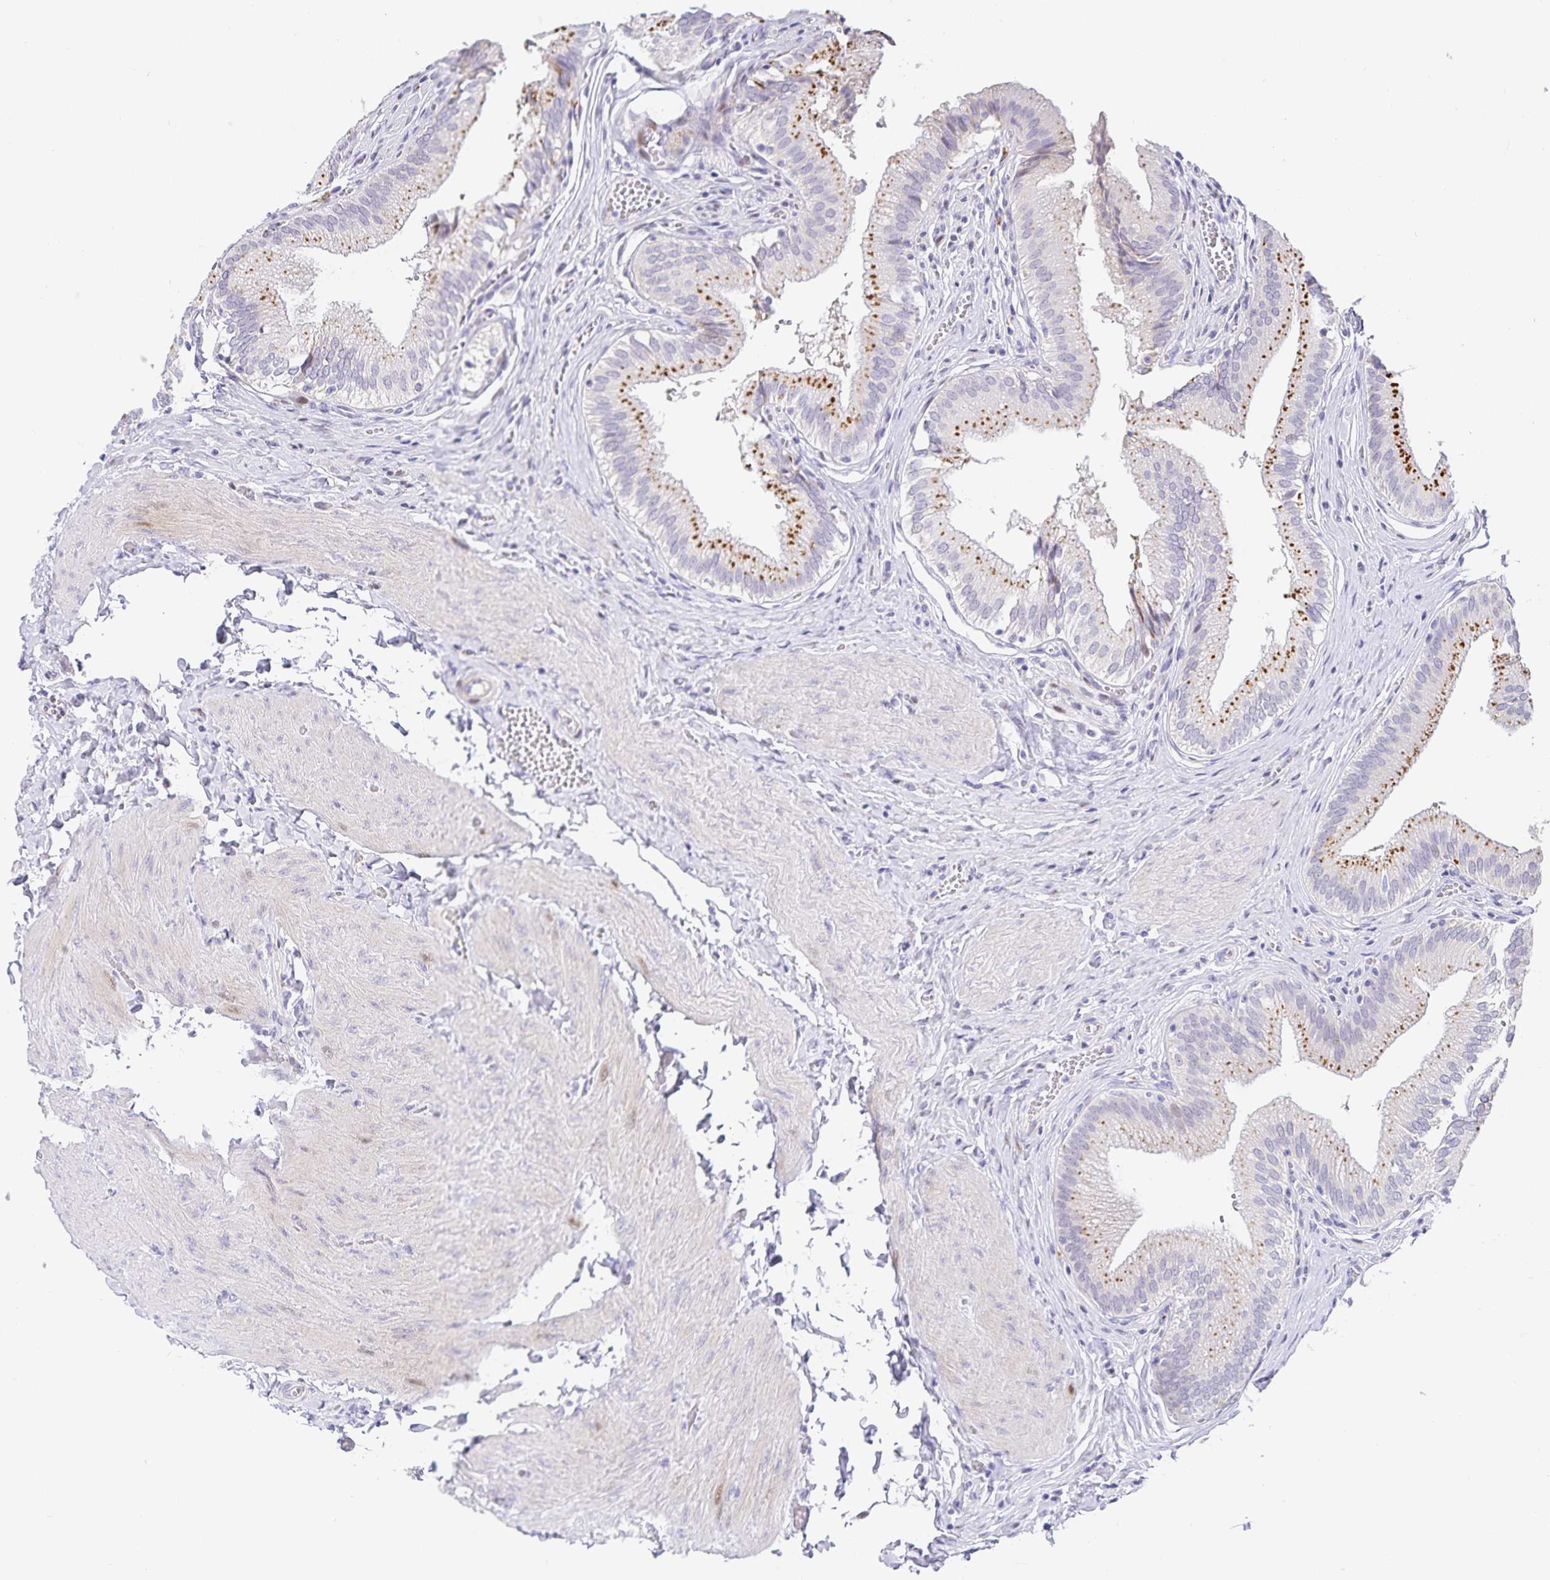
{"staining": {"intensity": "moderate", "quantity": "25%-75%", "location": "cytoplasmic/membranous"}, "tissue": "gallbladder", "cell_type": "Glandular cells", "image_type": "normal", "snomed": [{"axis": "morphology", "description": "Normal tissue, NOS"}, {"axis": "topography", "description": "Gallbladder"}, {"axis": "topography", "description": "Peripheral nerve tissue"}], "caption": "Immunohistochemical staining of unremarkable gallbladder demonstrates 25%-75% levels of moderate cytoplasmic/membranous protein positivity in about 25%-75% of glandular cells.", "gene": "KBTBD13", "patient": {"sex": "male", "age": 17}}